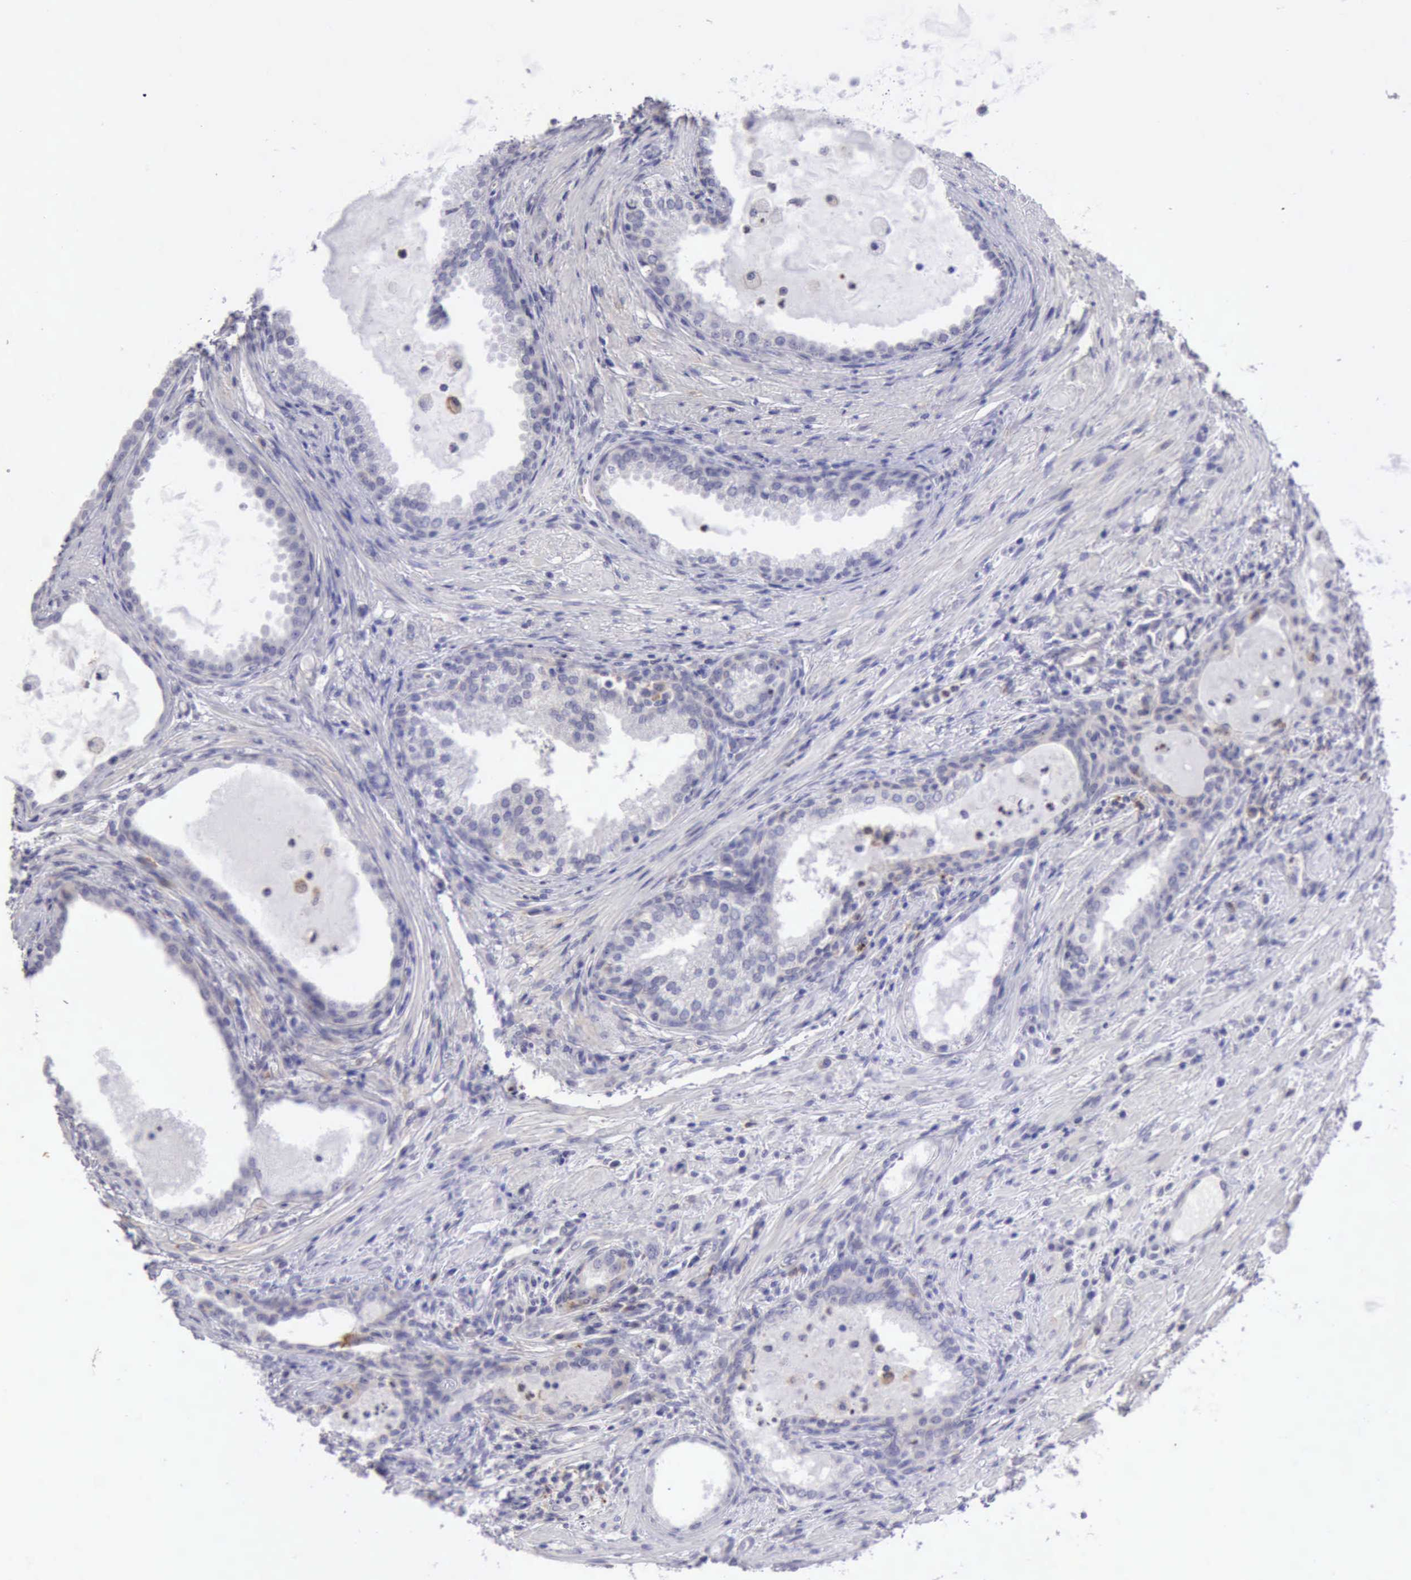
{"staining": {"intensity": "negative", "quantity": "none", "location": "none"}, "tissue": "prostate cancer", "cell_type": "Tumor cells", "image_type": "cancer", "snomed": [{"axis": "morphology", "description": "Adenocarcinoma, Medium grade"}, {"axis": "topography", "description": "Prostate"}], "caption": "IHC photomicrograph of human medium-grade adenocarcinoma (prostate) stained for a protein (brown), which displays no staining in tumor cells. The staining was performed using DAB (3,3'-diaminobenzidine) to visualize the protein expression in brown, while the nuclei were stained in blue with hematoxylin (Magnification: 20x).", "gene": "TFRC", "patient": {"sex": "male", "age": 70}}